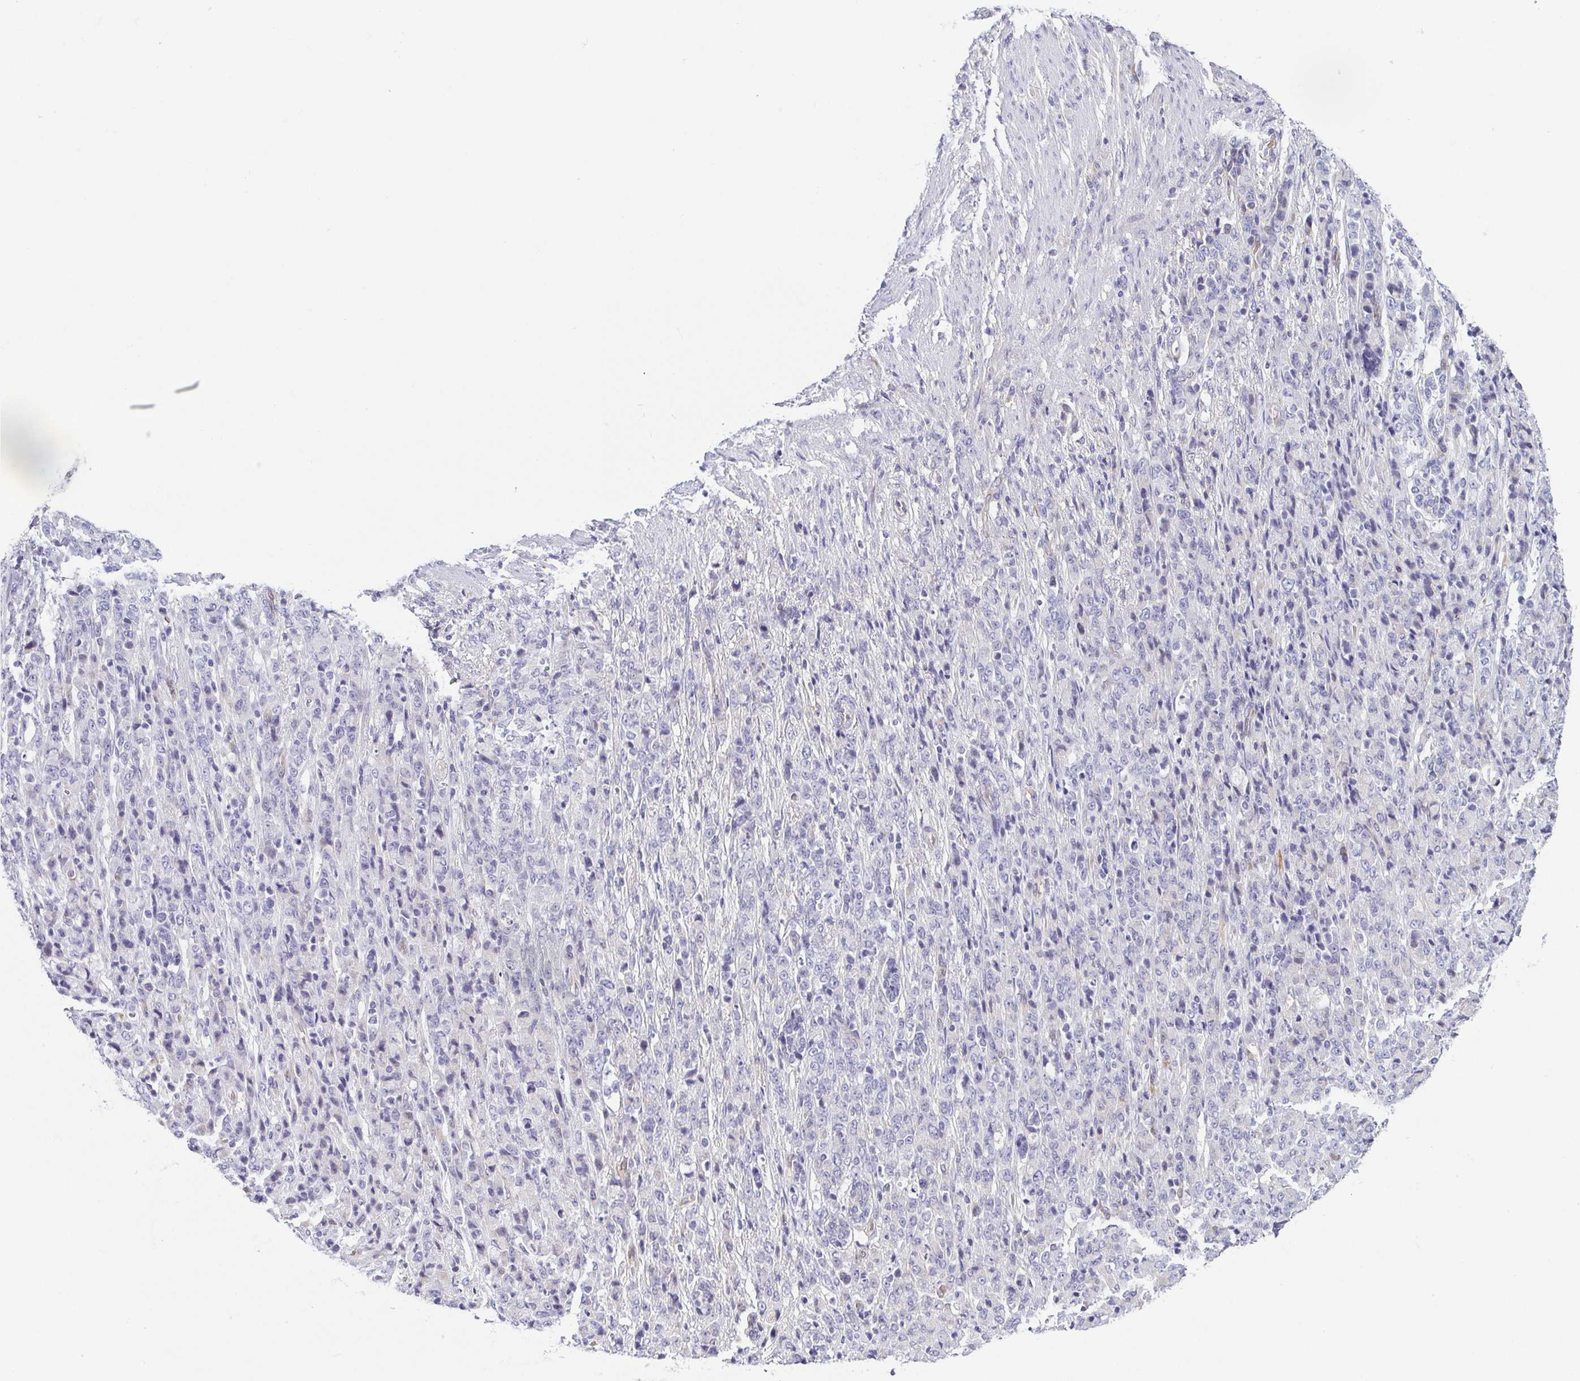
{"staining": {"intensity": "negative", "quantity": "none", "location": "none"}, "tissue": "stomach cancer", "cell_type": "Tumor cells", "image_type": "cancer", "snomed": [{"axis": "morphology", "description": "Adenocarcinoma, NOS"}, {"axis": "topography", "description": "Stomach"}], "caption": "Tumor cells are negative for brown protein staining in stomach cancer.", "gene": "FAM162B", "patient": {"sex": "female", "age": 79}}